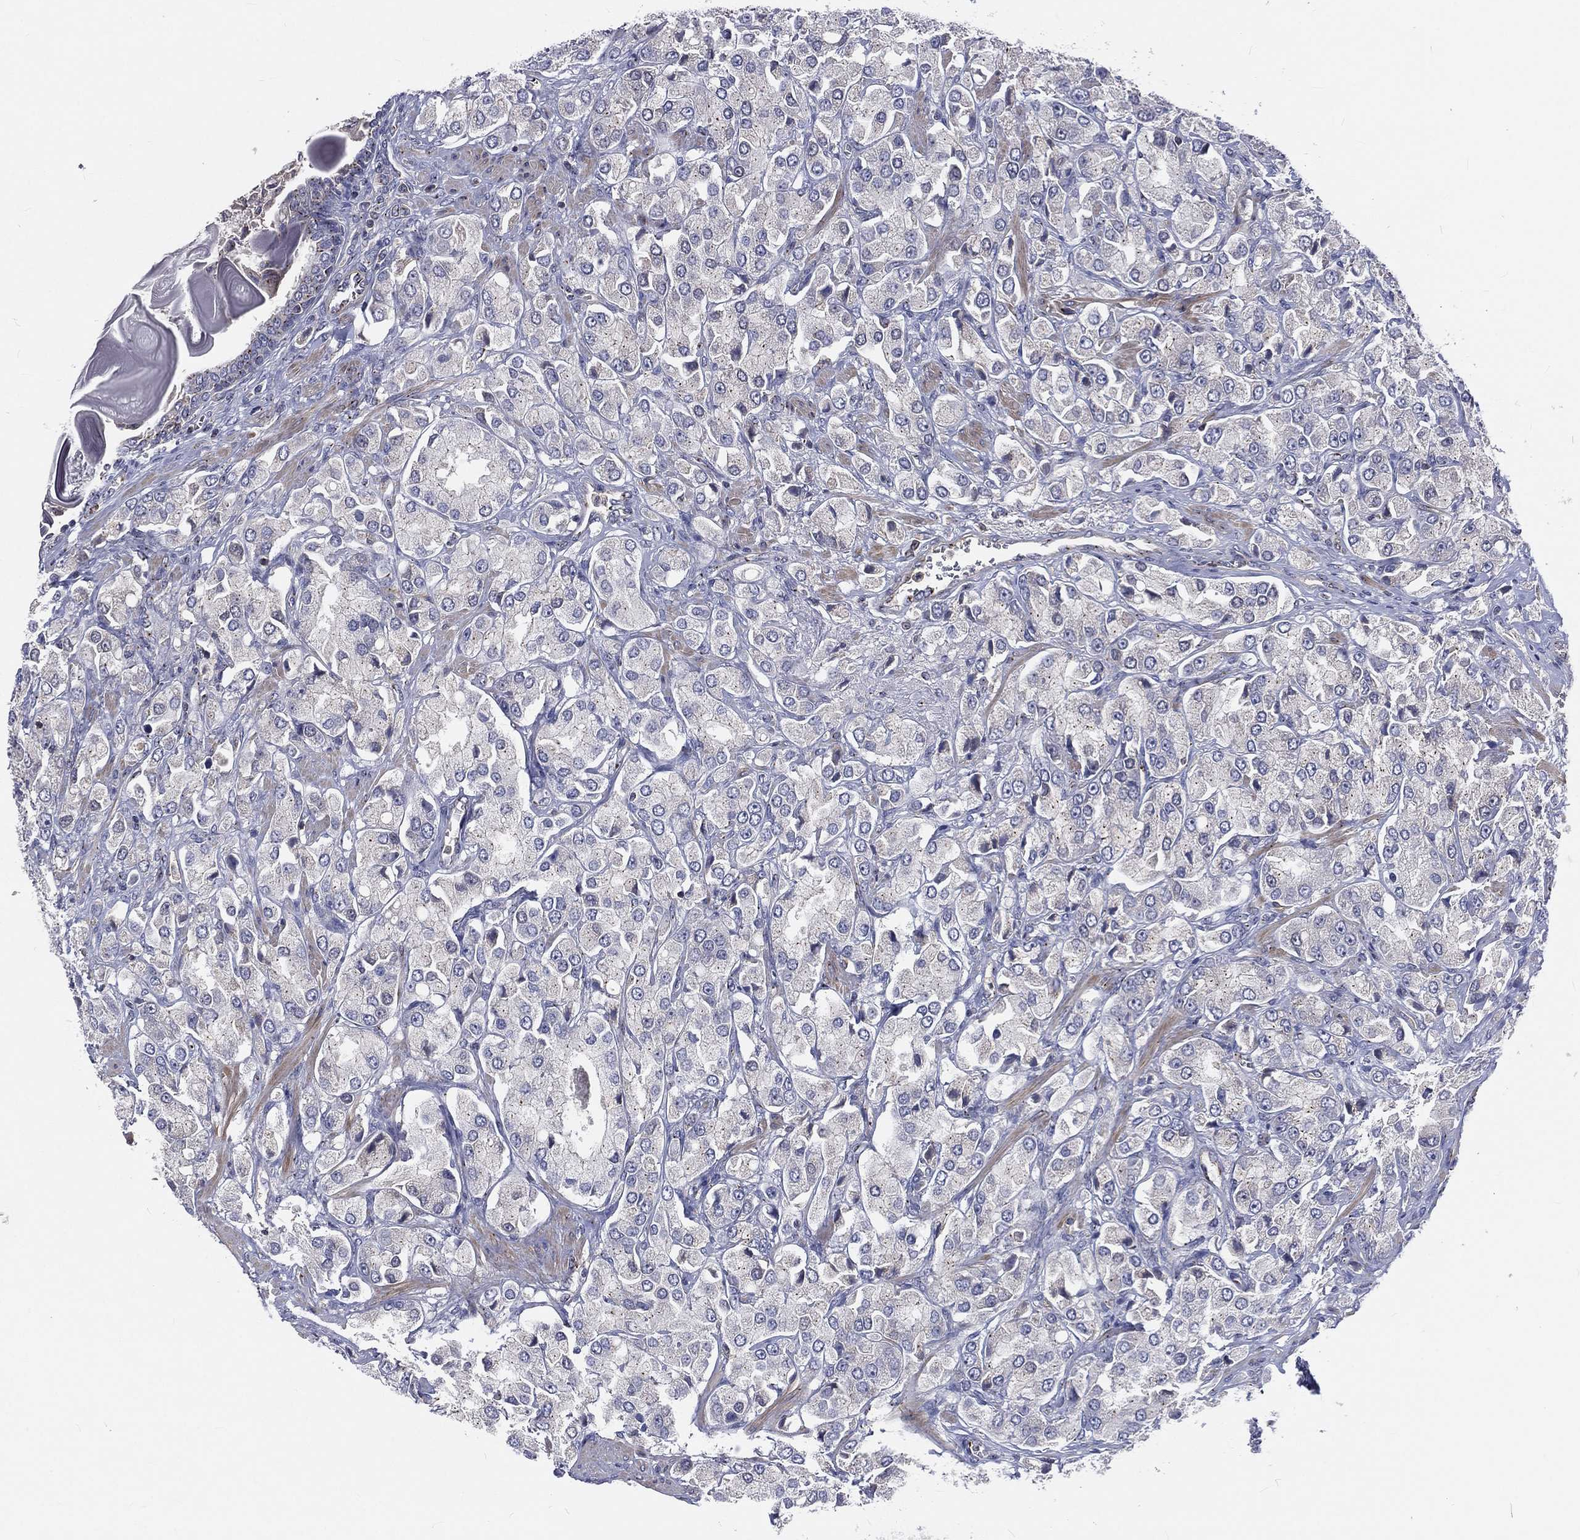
{"staining": {"intensity": "negative", "quantity": "none", "location": "none"}, "tissue": "prostate cancer", "cell_type": "Tumor cells", "image_type": "cancer", "snomed": [{"axis": "morphology", "description": "Adenocarcinoma, NOS"}, {"axis": "topography", "description": "Prostate and seminal vesicle, NOS"}, {"axis": "topography", "description": "Prostate"}], "caption": "IHC of human prostate cancer demonstrates no expression in tumor cells.", "gene": "CROCC", "patient": {"sex": "male", "age": 64}}